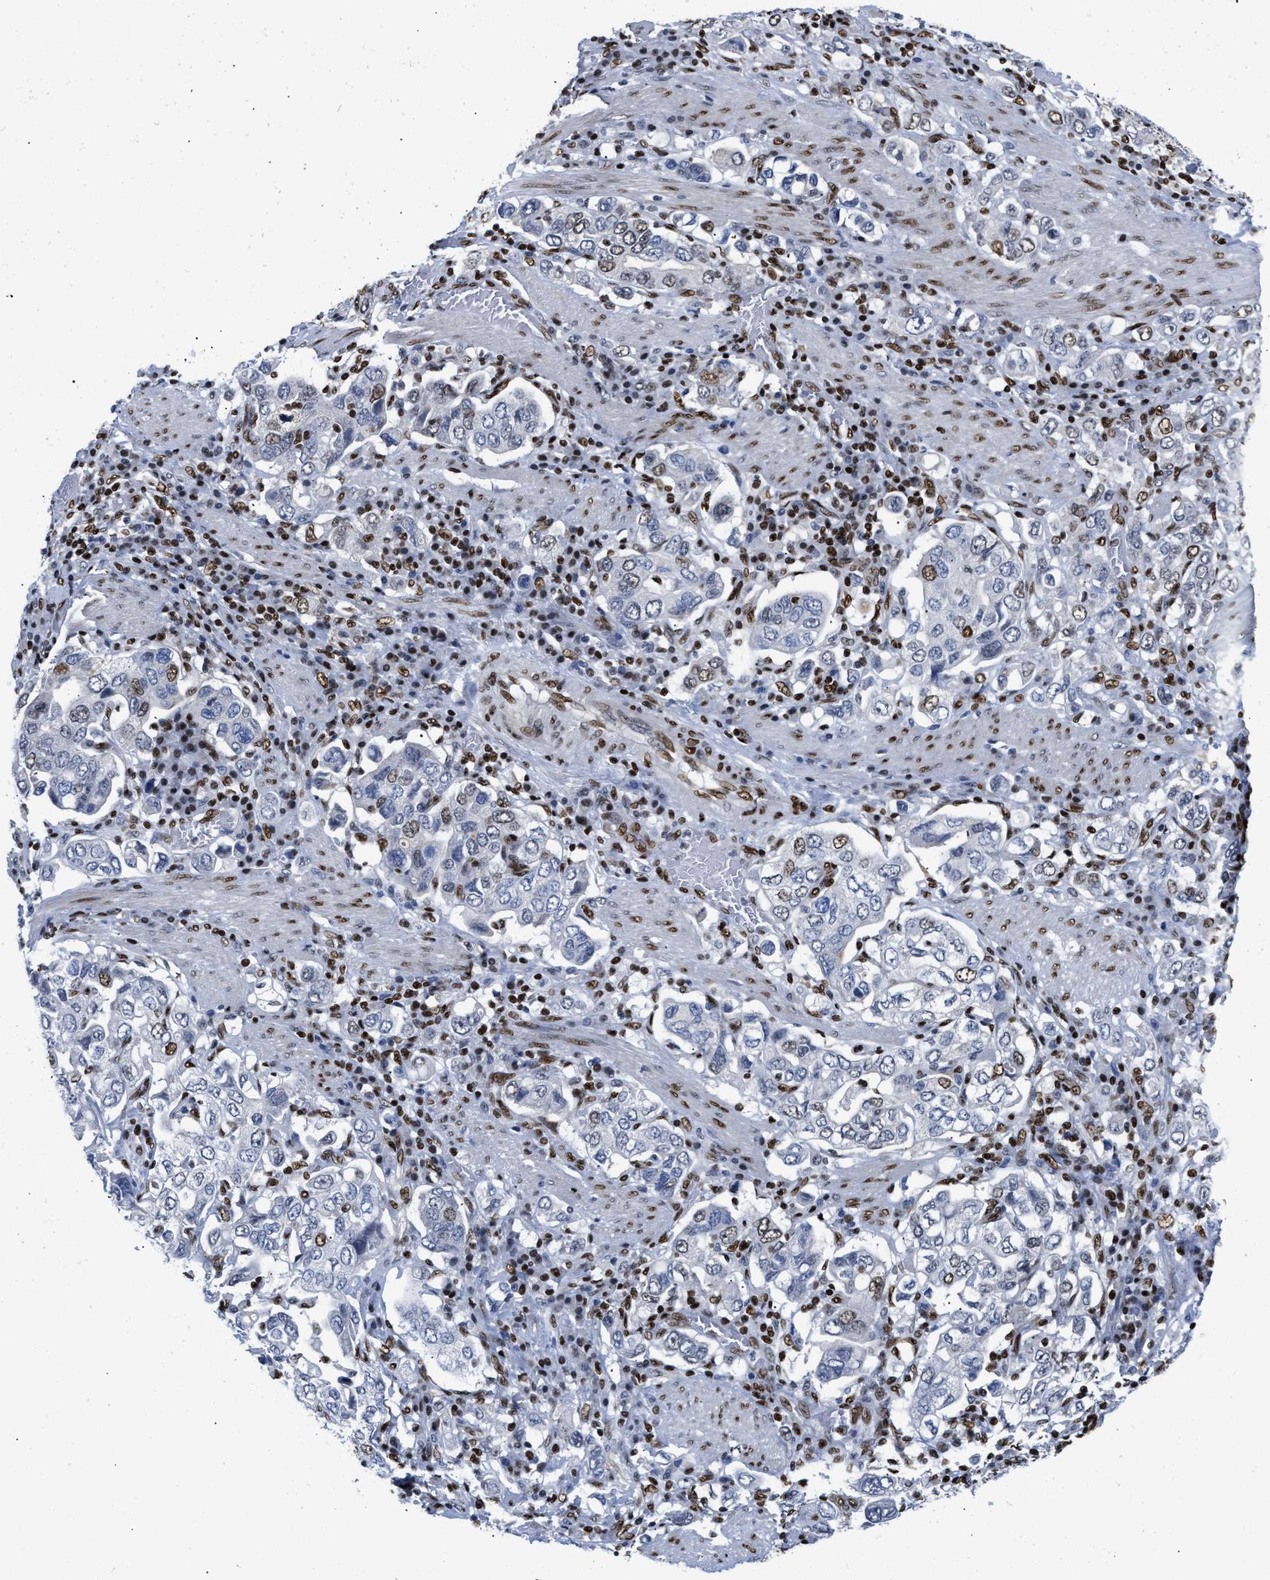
{"staining": {"intensity": "moderate", "quantity": "25%-75%", "location": "nuclear"}, "tissue": "stomach cancer", "cell_type": "Tumor cells", "image_type": "cancer", "snomed": [{"axis": "morphology", "description": "Adenocarcinoma, NOS"}, {"axis": "topography", "description": "Stomach, upper"}], "caption": "Adenocarcinoma (stomach) stained with a brown dye exhibits moderate nuclear positive positivity in approximately 25%-75% of tumor cells.", "gene": "CREB1", "patient": {"sex": "male", "age": 62}}